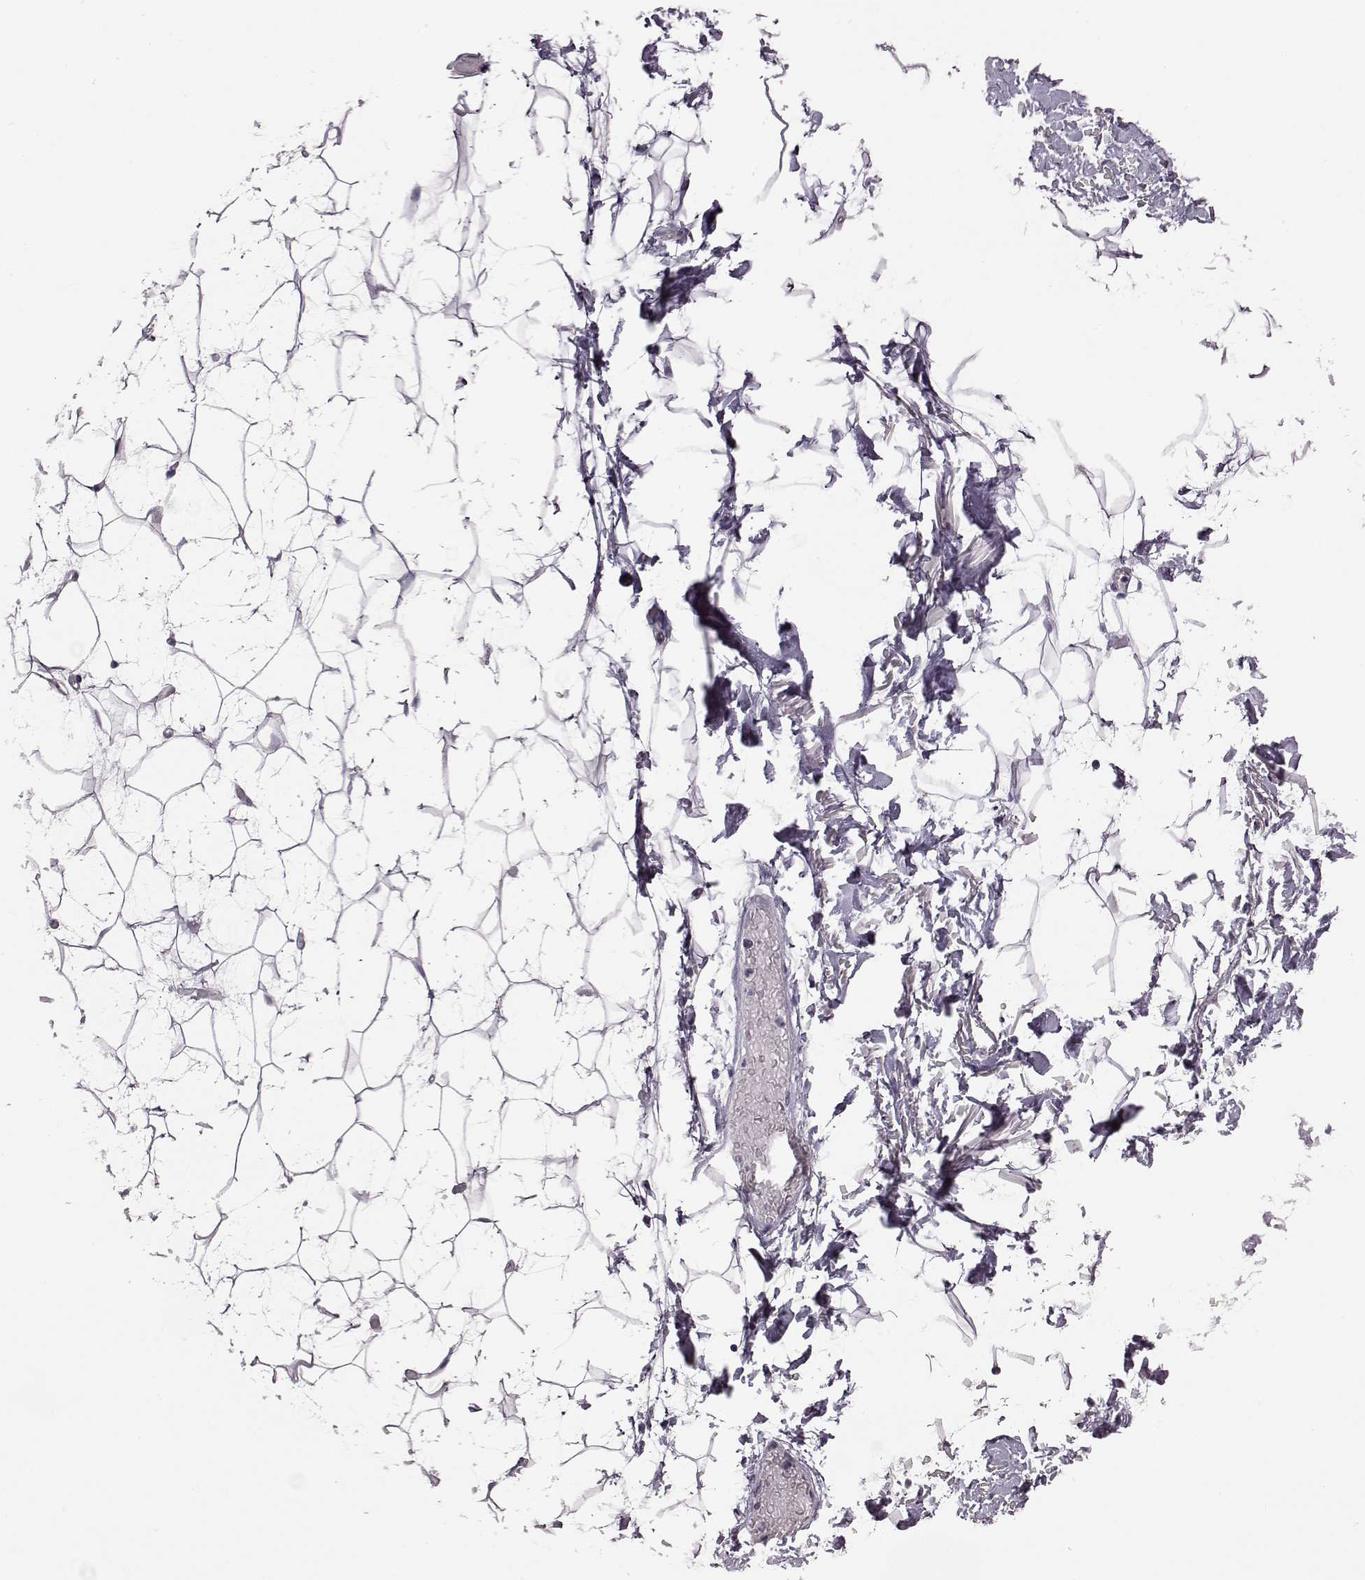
{"staining": {"intensity": "negative", "quantity": "none", "location": "none"}, "tissue": "adipose tissue", "cell_type": "Adipocytes", "image_type": "normal", "snomed": [{"axis": "morphology", "description": "Normal tissue, NOS"}, {"axis": "topography", "description": "Anal"}, {"axis": "topography", "description": "Peripheral nerve tissue"}], "caption": "IHC of normal human adipose tissue reveals no expression in adipocytes.", "gene": "C10orf62", "patient": {"sex": "male", "age": 78}}